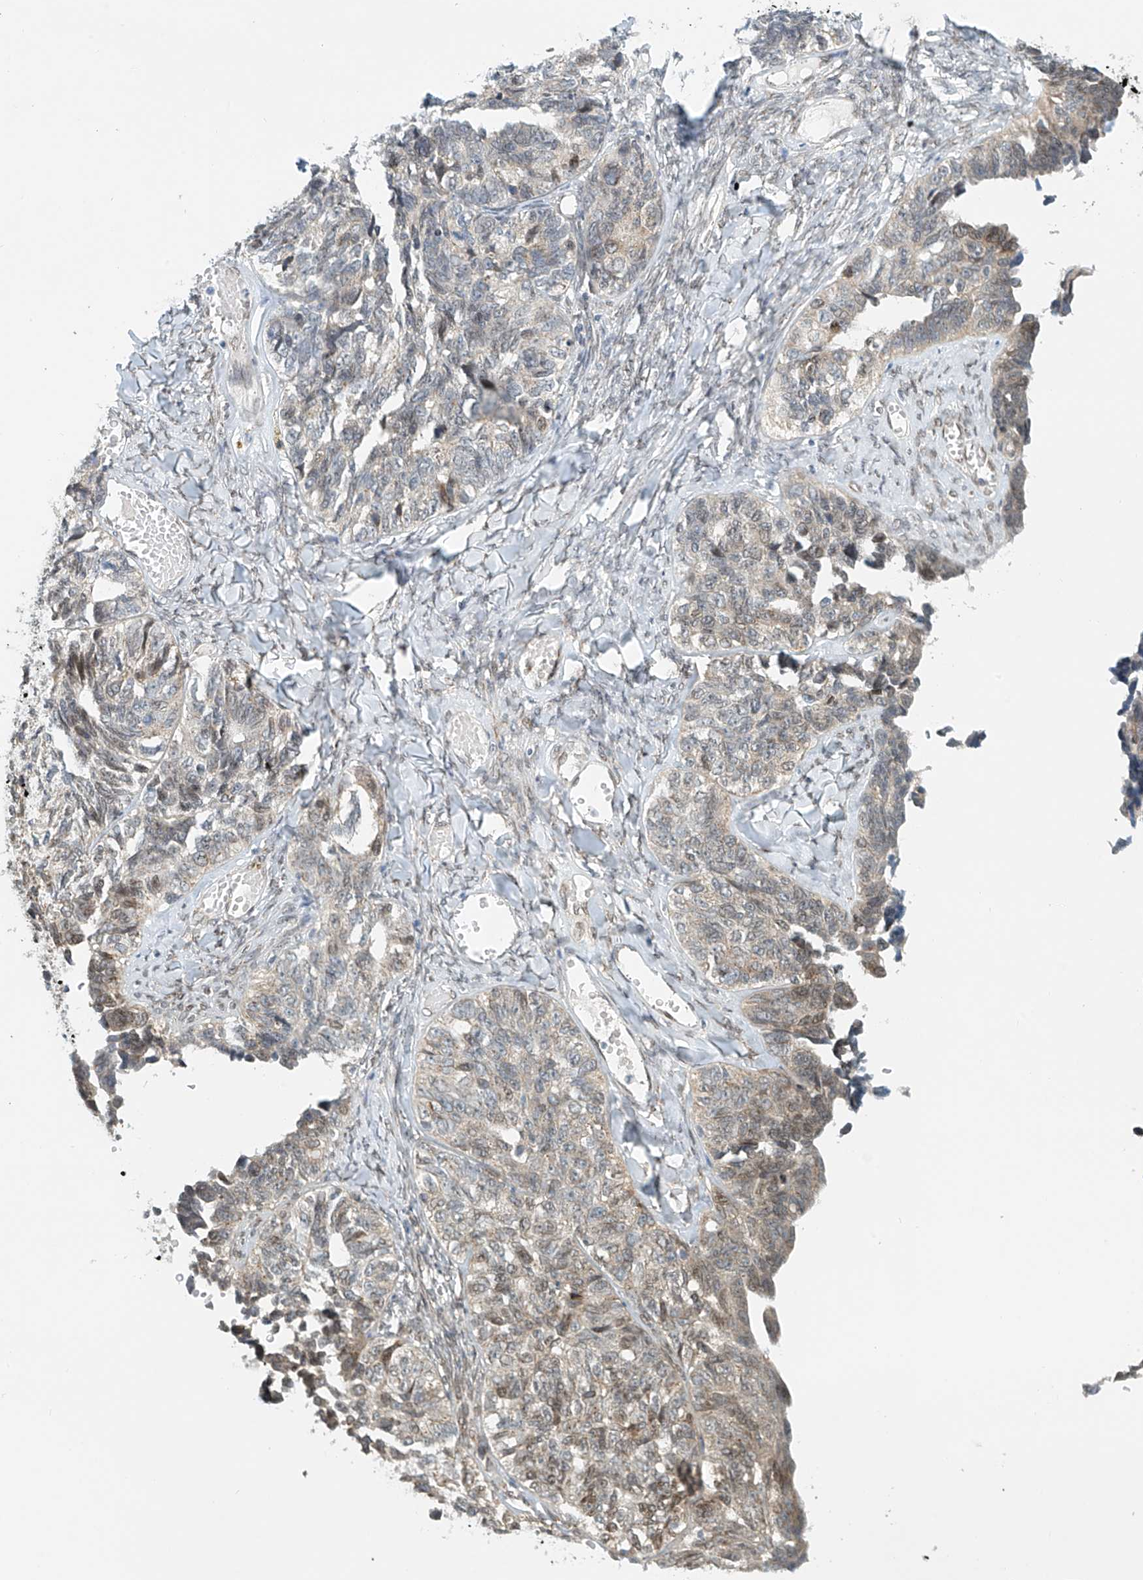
{"staining": {"intensity": "weak", "quantity": "<25%", "location": "cytoplasmic/membranous,nuclear"}, "tissue": "ovarian cancer", "cell_type": "Tumor cells", "image_type": "cancer", "snomed": [{"axis": "morphology", "description": "Cystadenocarcinoma, serous, NOS"}, {"axis": "topography", "description": "Ovary"}], "caption": "The immunohistochemistry image has no significant positivity in tumor cells of ovarian cancer tissue. The staining was performed using DAB to visualize the protein expression in brown, while the nuclei were stained in blue with hematoxylin (Magnification: 20x).", "gene": "STARD9", "patient": {"sex": "female", "age": 79}}